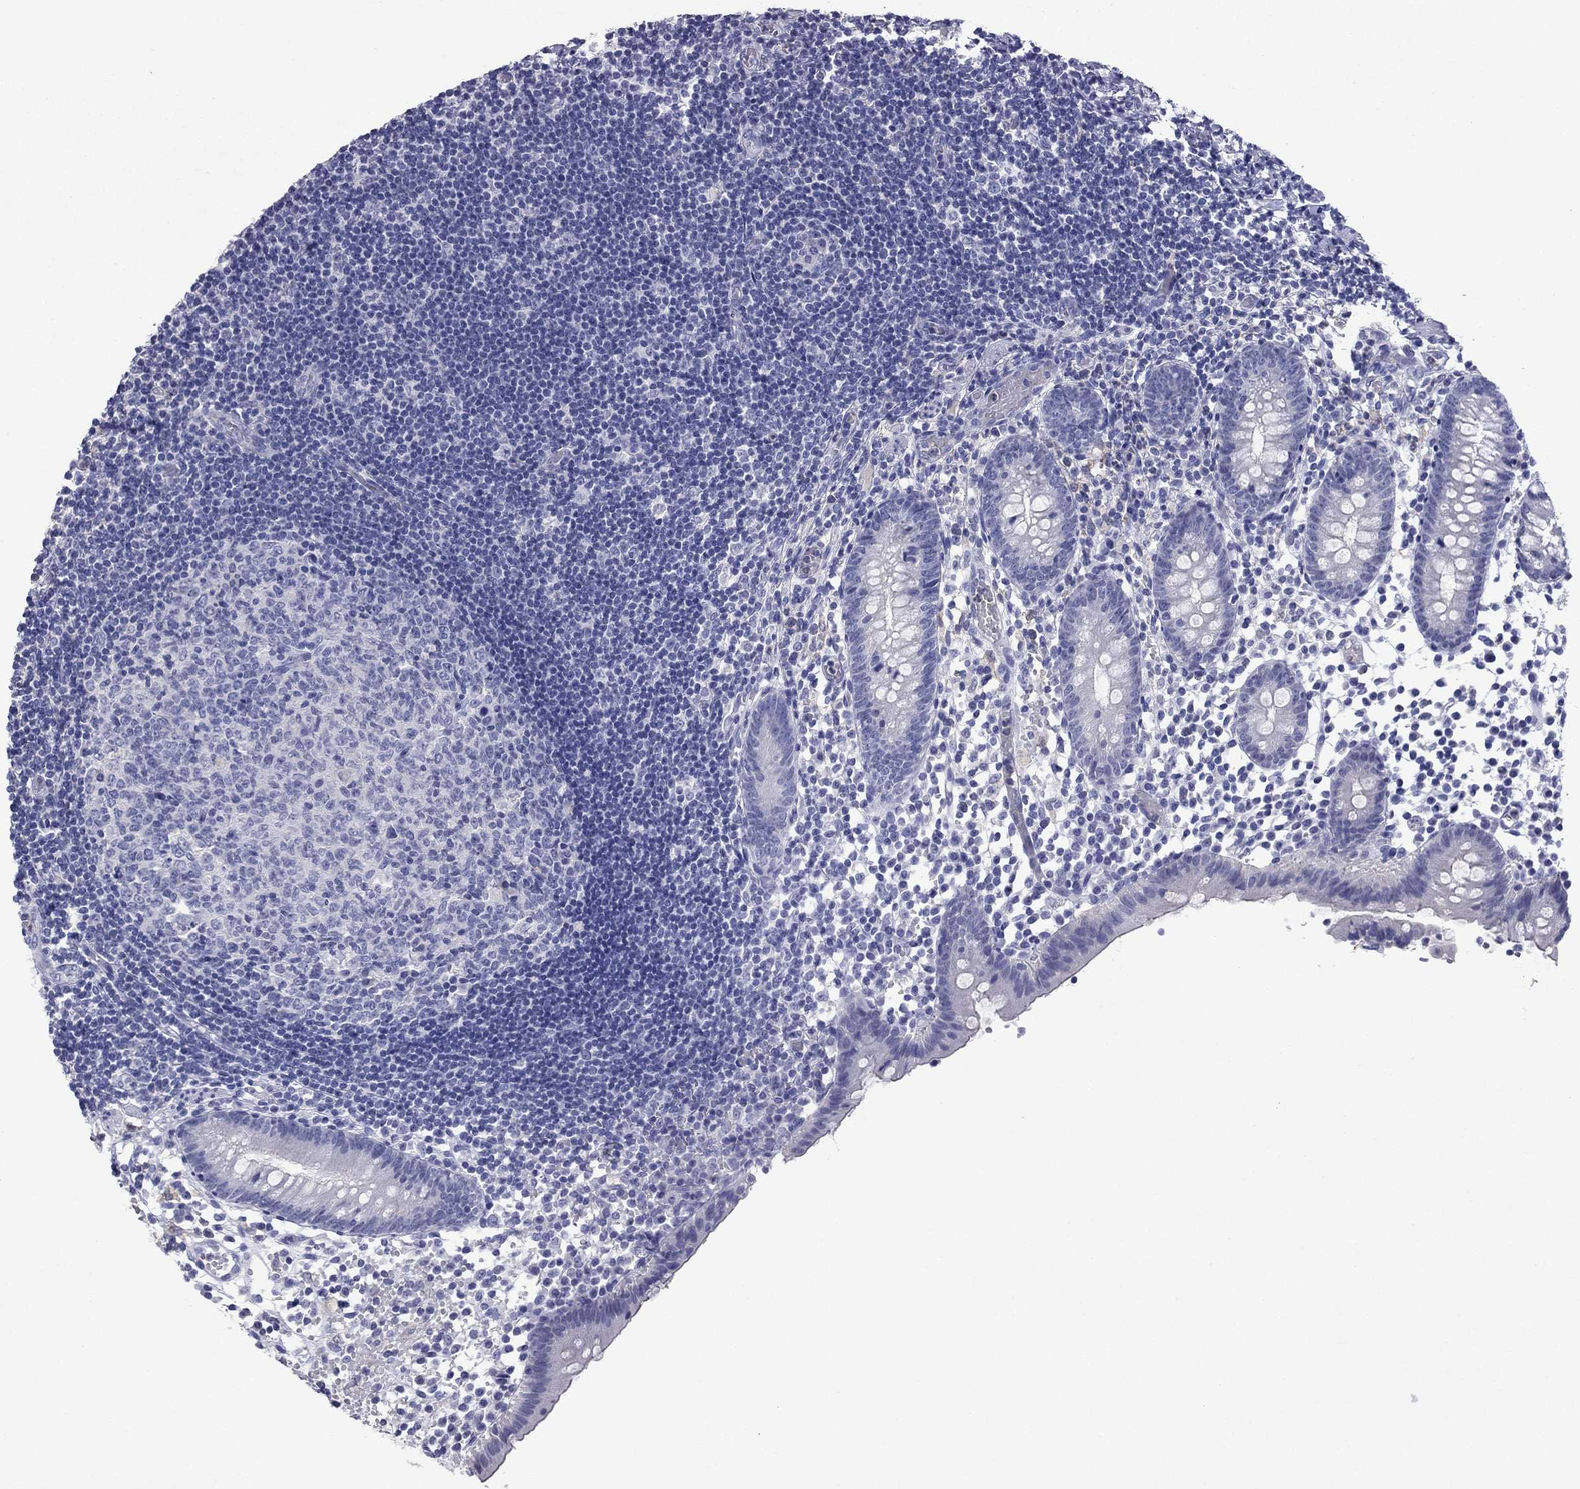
{"staining": {"intensity": "negative", "quantity": "none", "location": "none"}, "tissue": "appendix", "cell_type": "Glandular cells", "image_type": "normal", "snomed": [{"axis": "morphology", "description": "Normal tissue, NOS"}, {"axis": "topography", "description": "Appendix"}], "caption": "This histopathology image is of benign appendix stained with immunohistochemistry to label a protein in brown with the nuclei are counter-stained blue. There is no positivity in glandular cells.", "gene": "CFAP119", "patient": {"sex": "female", "age": 40}}